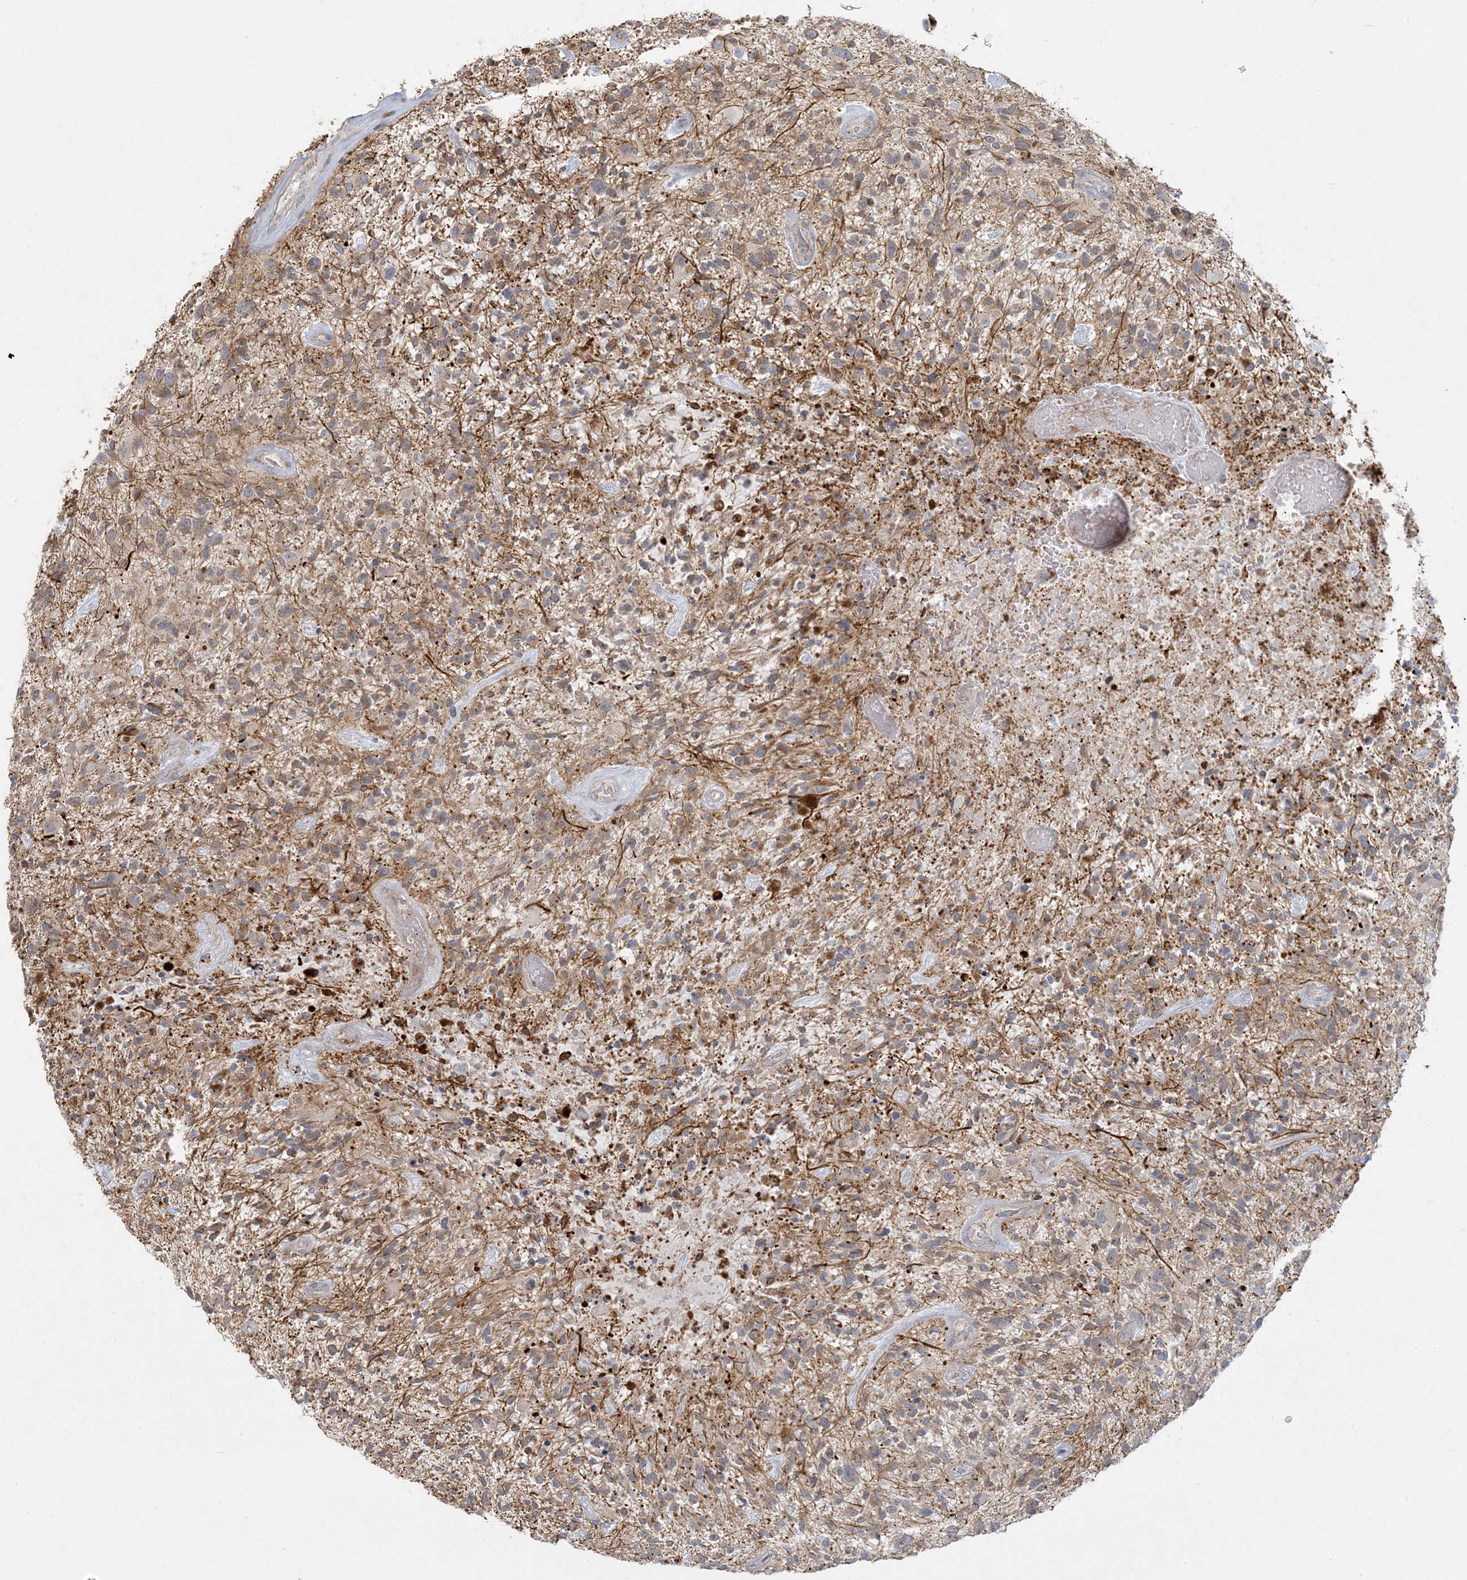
{"staining": {"intensity": "weak", "quantity": "25%-75%", "location": "cytoplasmic/membranous"}, "tissue": "glioma", "cell_type": "Tumor cells", "image_type": "cancer", "snomed": [{"axis": "morphology", "description": "Glioma, malignant, High grade"}, {"axis": "topography", "description": "Brain"}], "caption": "A low amount of weak cytoplasmic/membranous staining is present in about 25%-75% of tumor cells in malignant high-grade glioma tissue.", "gene": "MCAT", "patient": {"sex": "male", "age": 47}}